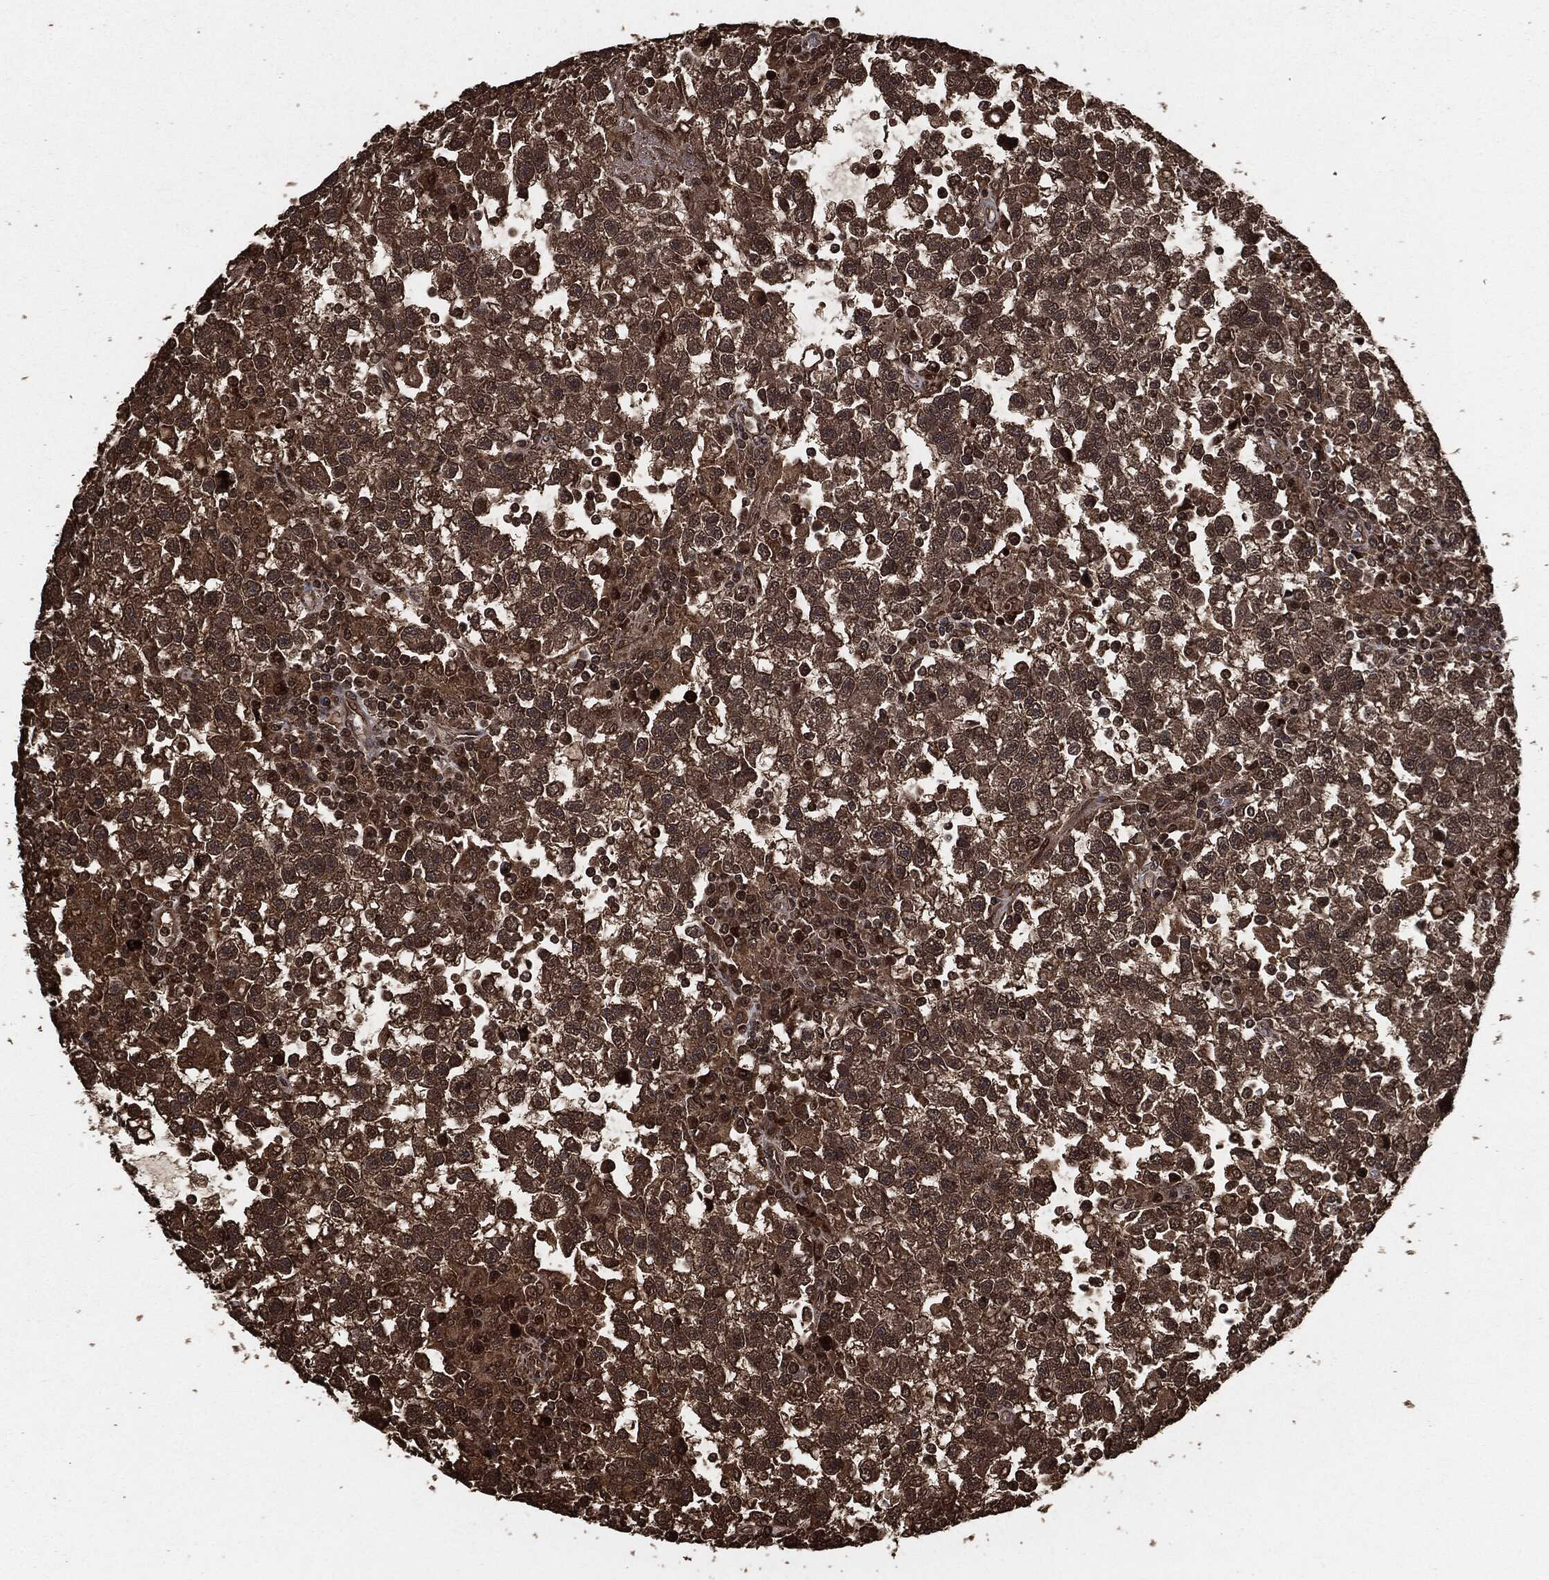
{"staining": {"intensity": "strong", "quantity": "25%-75%", "location": "cytoplasmic/membranous"}, "tissue": "testis cancer", "cell_type": "Tumor cells", "image_type": "cancer", "snomed": [{"axis": "morphology", "description": "Seminoma, NOS"}, {"axis": "topography", "description": "Testis"}], "caption": "There is high levels of strong cytoplasmic/membranous expression in tumor cells of testis cancer, as demonstrated by immunohistochemical staining (brown color).", "gene": "EGFR", "patient": {"sex": "male", "age": 47}}